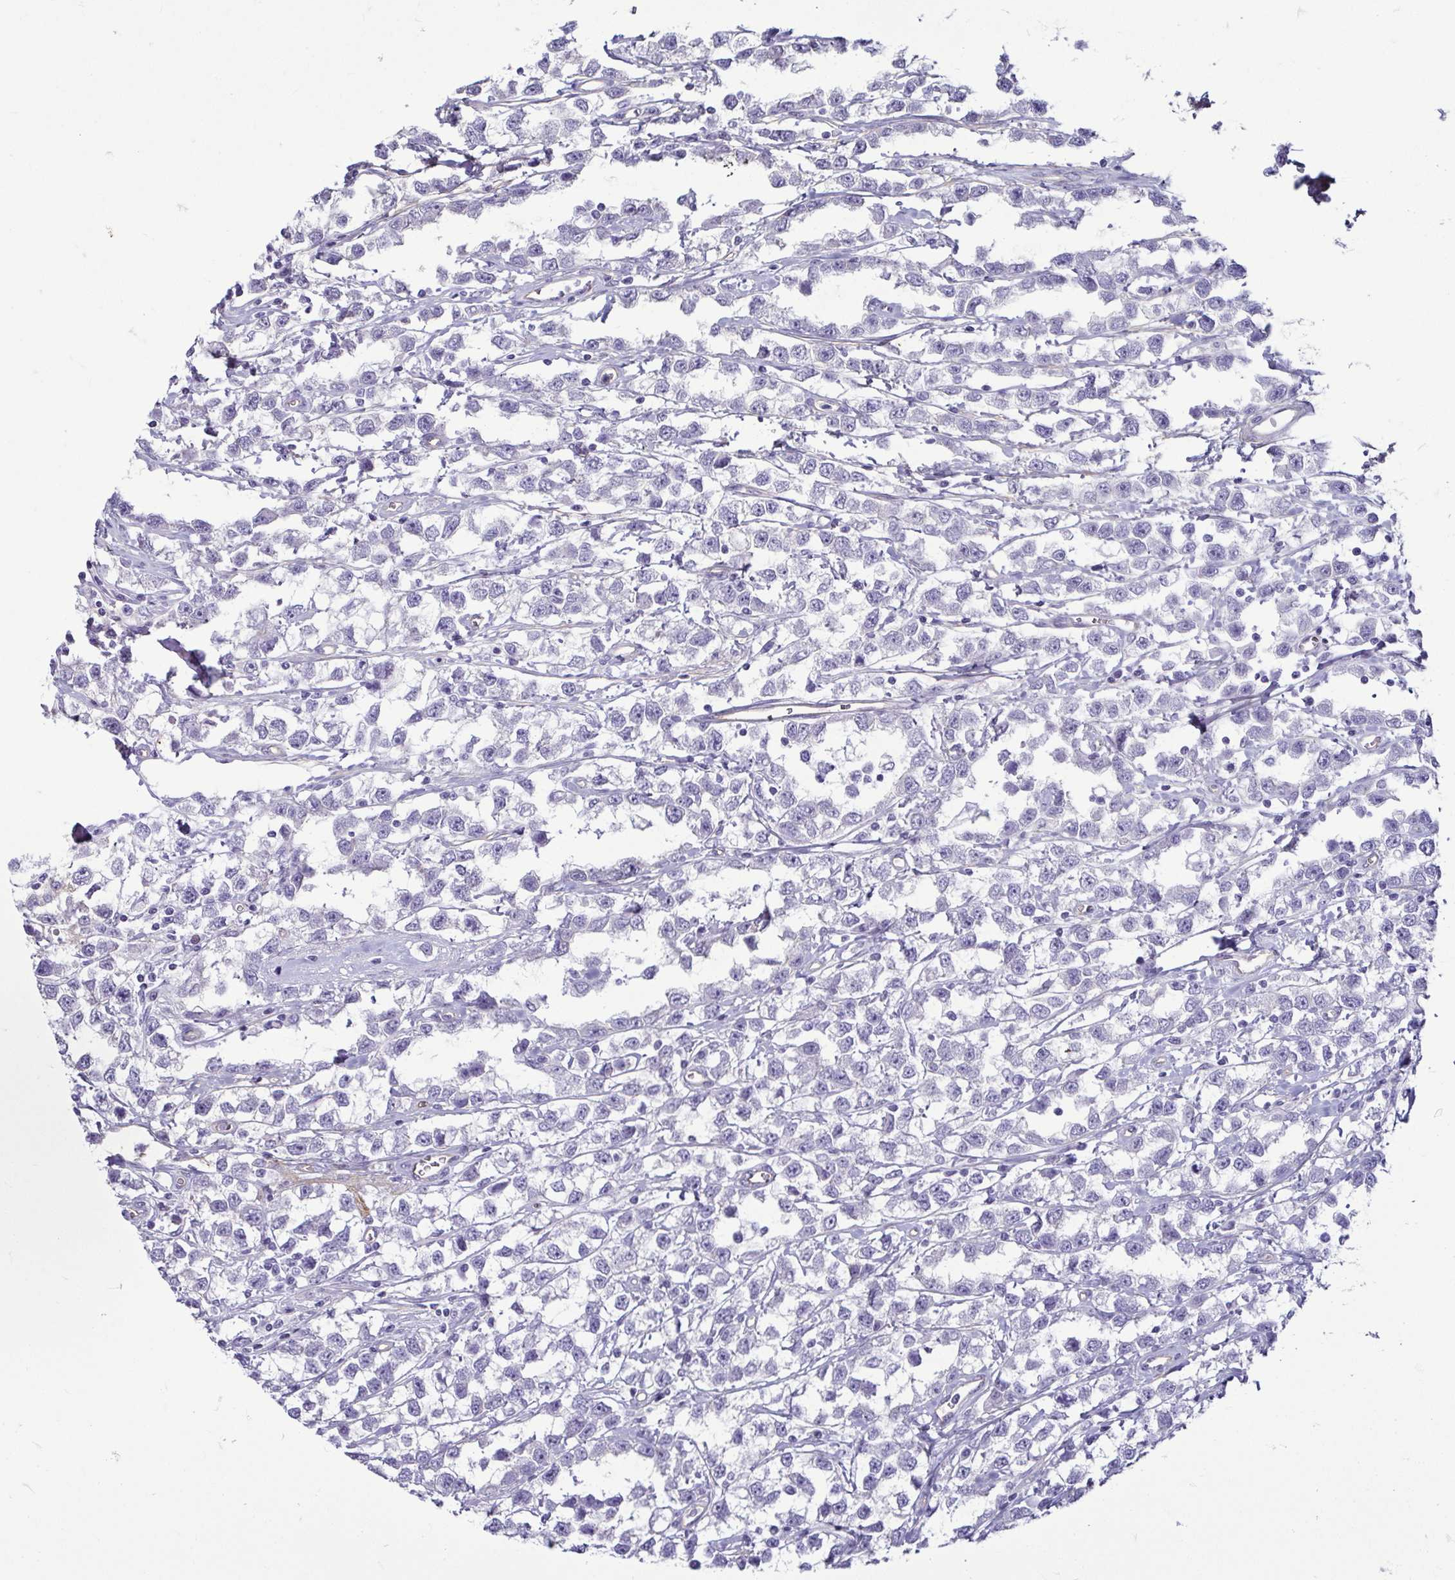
{"staining": {"intensity": "negative", "quantity": "none", "location": "none"}, "tissue": "testis cancer", "cell_type": "Tumor cells", "image_type": "cancer", "snomed": [{"axis": "morphology", "description": "Seminoma, NOS"}, {"axis": "topography", "description": "Testis"}], "caption": "IHC of testis cancer (seminoma) shows no staining in tumor cells.", "gene": "CASP14", "patient": {"sex": "male", "age": 34}}